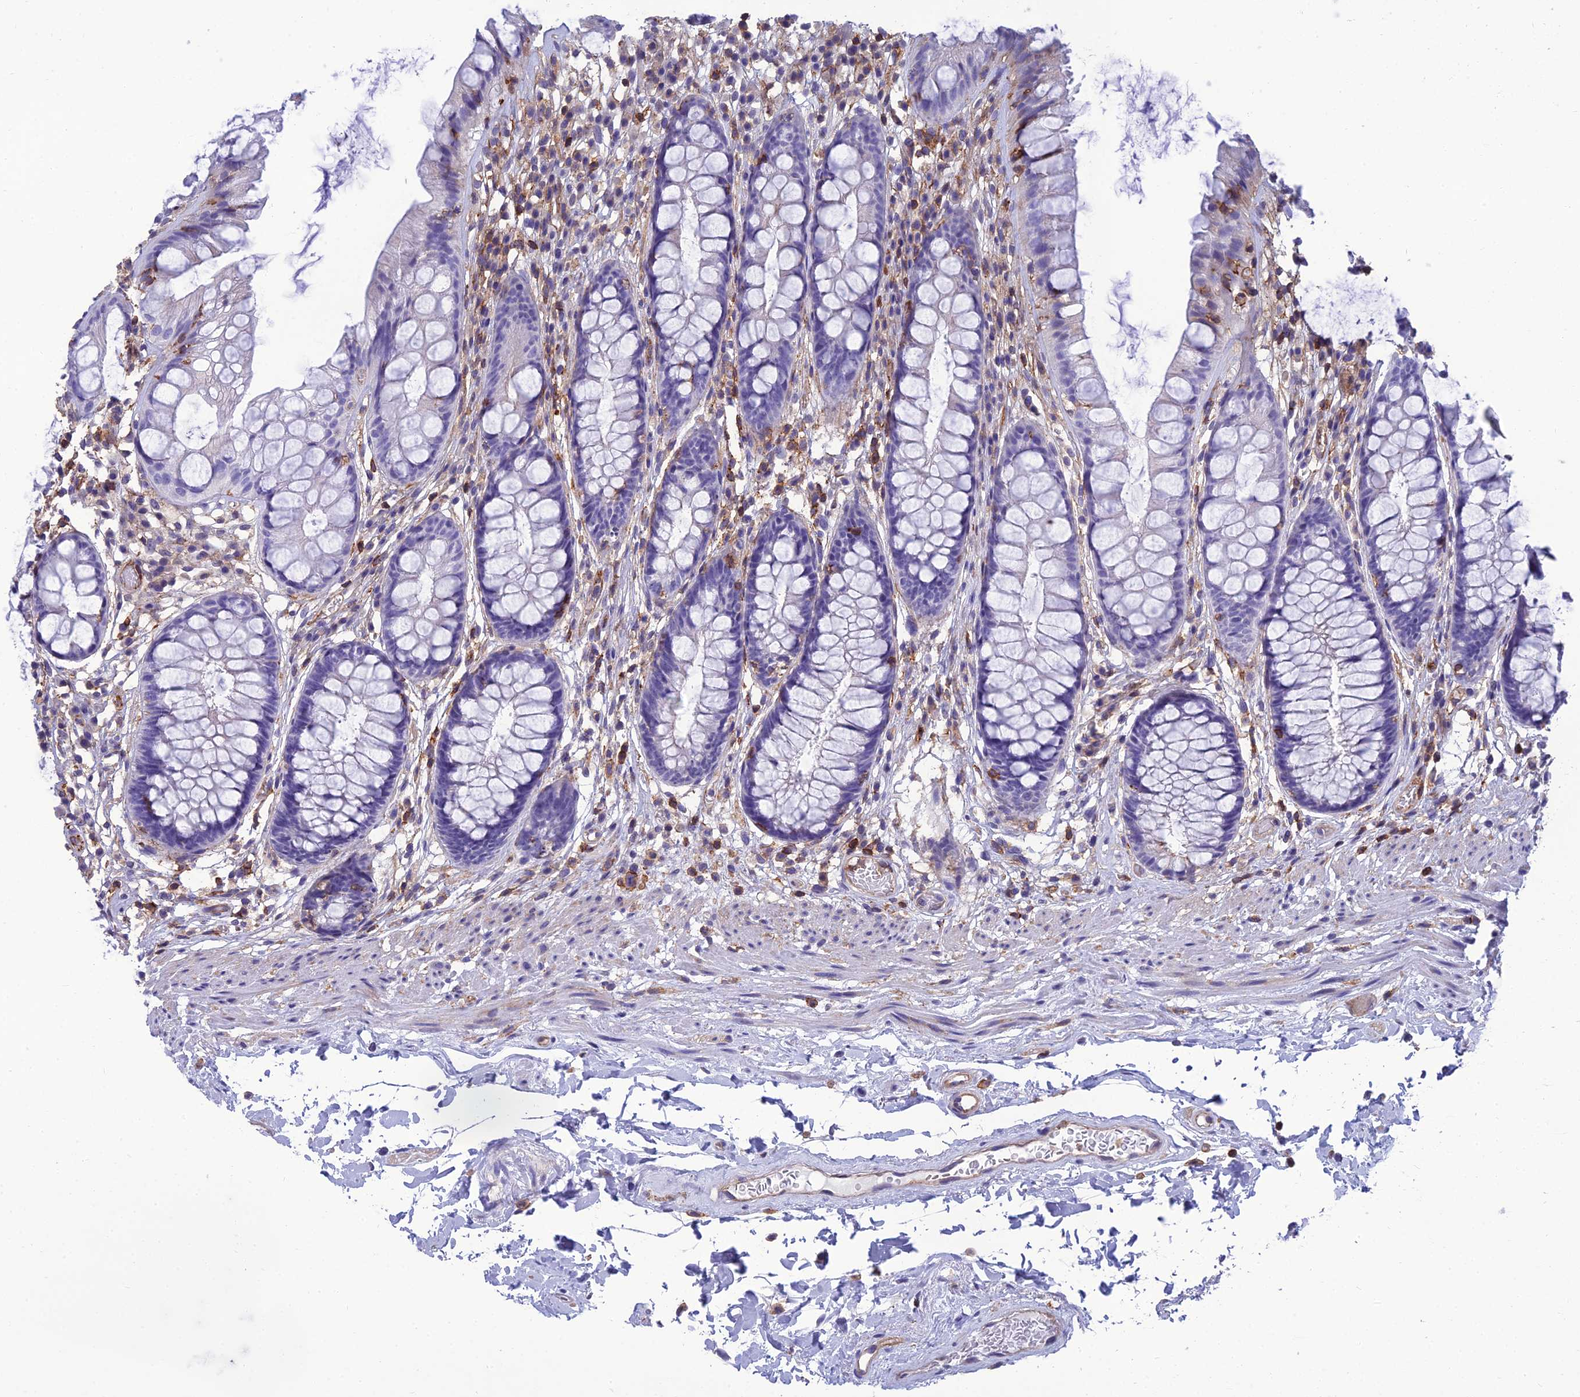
{"staining": {"intensity": "negative", "quantity": "none", "location": "none"}, "tissue": "rectum", "cell_type": "Glandular cells", "image_type": "normal", "snomed": [{"axis": "morphology", "description": "Normal tissue, NOS"}, {"axis": "topography", "description": "Rectum"}], "caption": "Micrograph shows no protein expression in glandular cells of benign rectum.", "gene": "PPP1R18", "patient": {"sex": "male", "age": 74}}